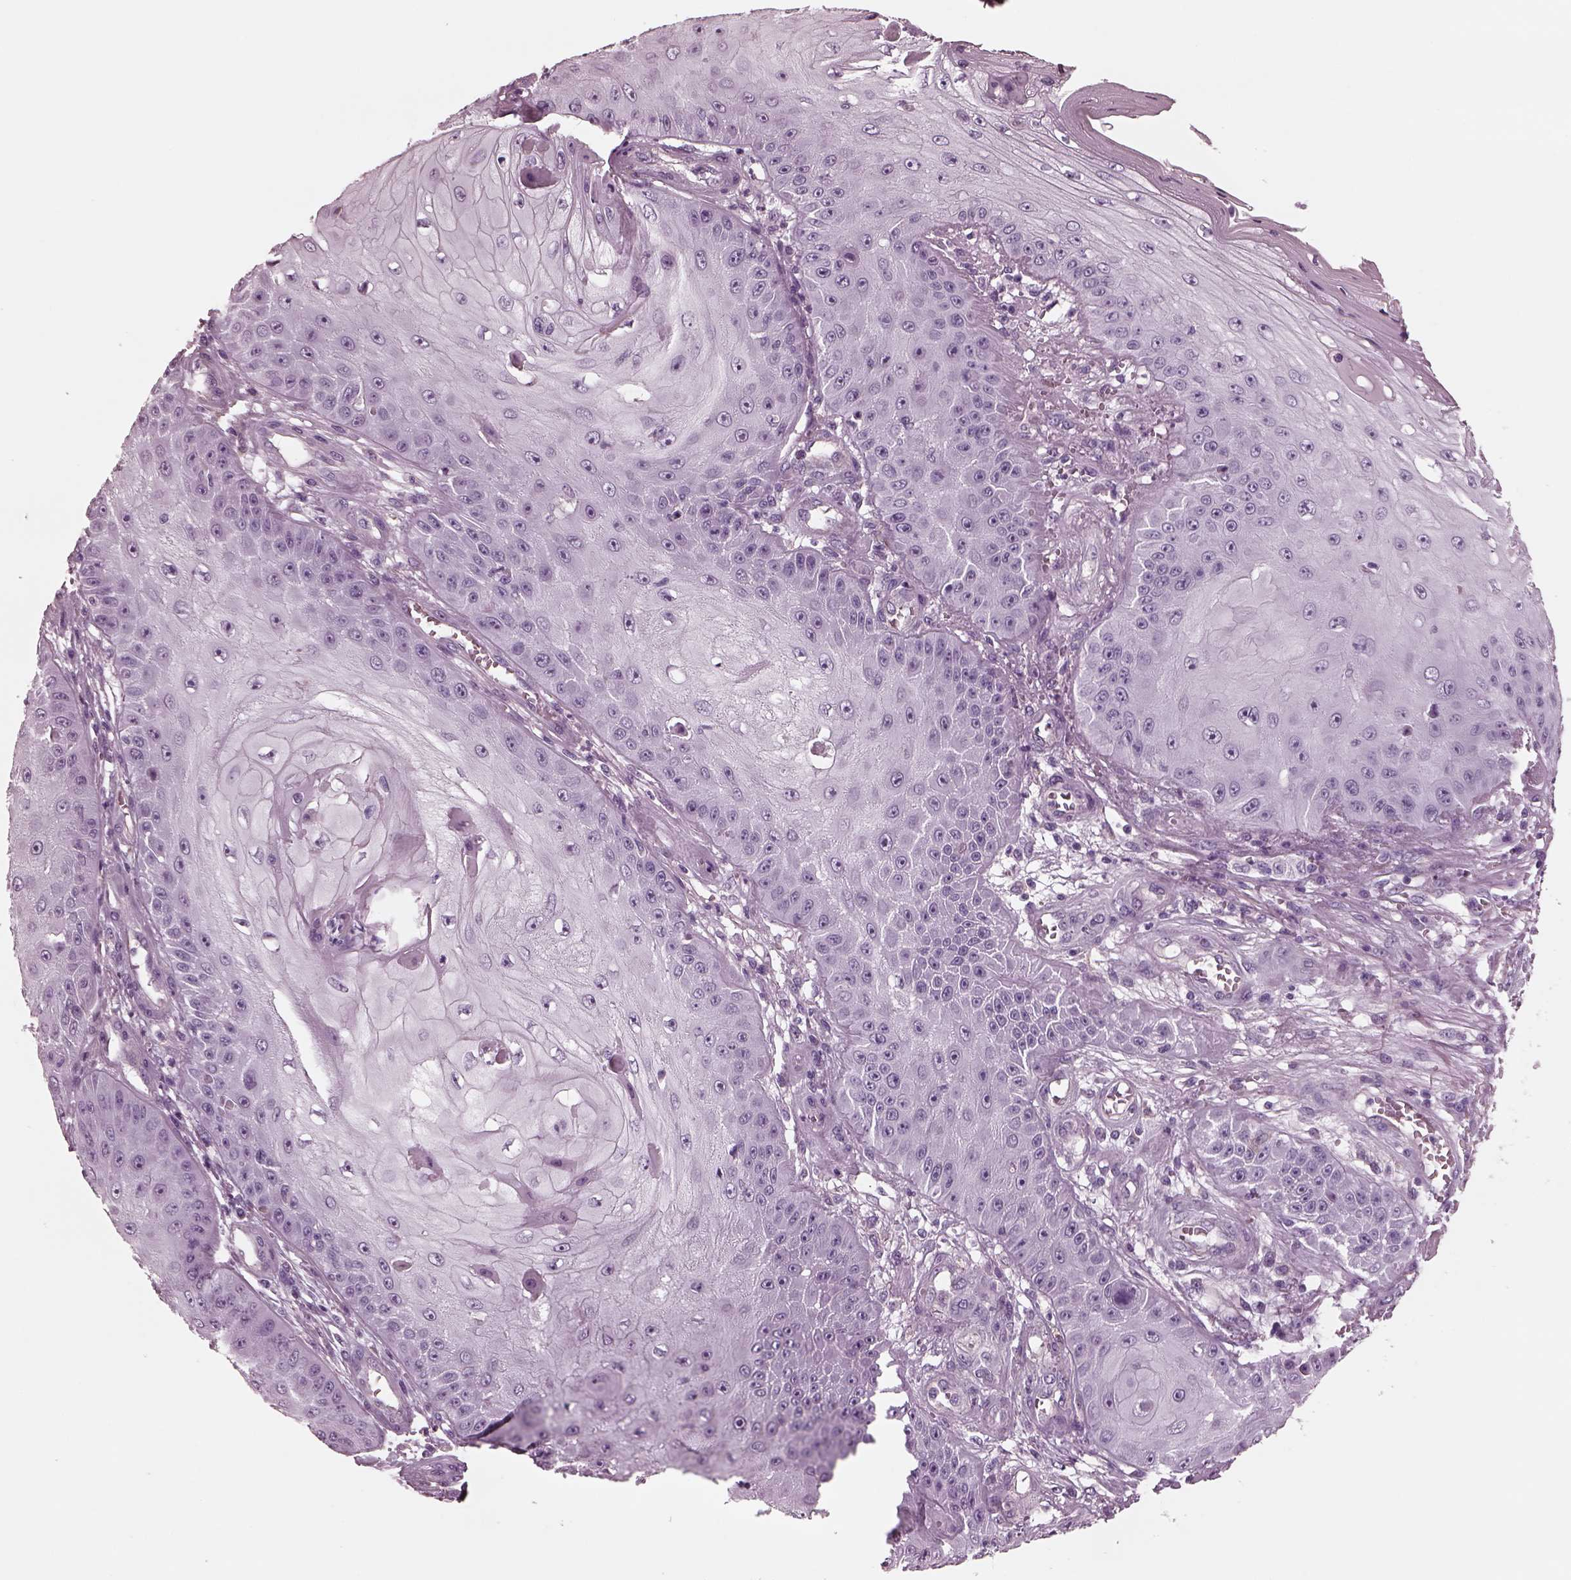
{"staining": {"intensity": "negative", "quantity": "none", "location": "none"}, "tissue": "skin cancer", "cell_type": "Tumor cells", "image_type": "cancer", "snomed": [{"axis": "morphology", "description": "Squamous cell carcinoma, NOS"}, {"axis": "topography", "description": "Skin"}], "caption": "A high-resolution histopathology image shows immunohistochemistry (IHC) staining of skin cancer (squamous cell carcinoma), which demonstrates no significant staining in tumor cells.", "gene": "CGA", "patient": {"sex": "male", "age": 70}}